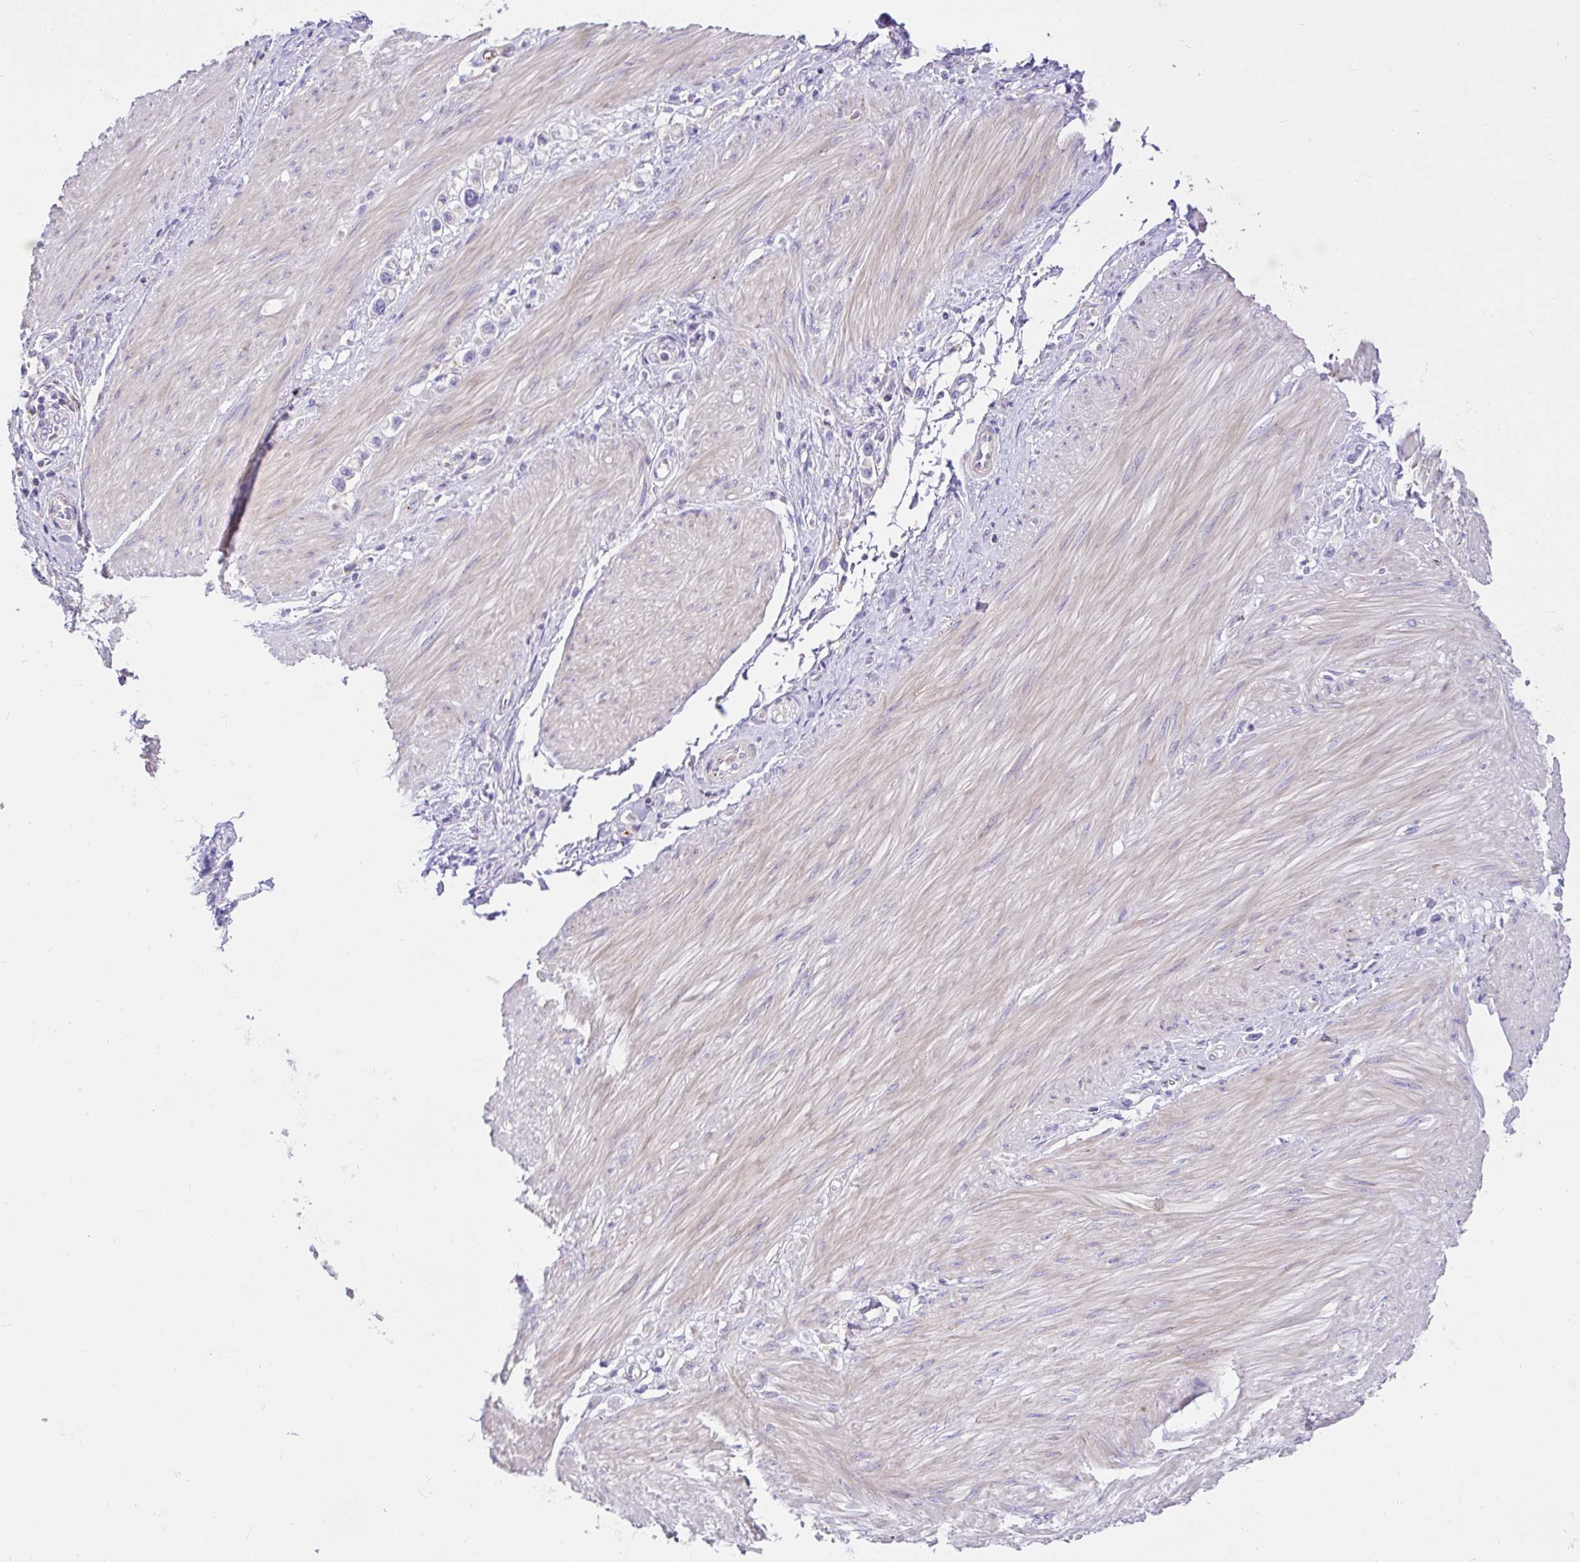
{"staining": {"intensity": "negative", "quantity": "none", "location": "none"}, "tissue": "stomach cancer", "cell_type": "Tumor cells", "image_type": "cancer", "snomed": [{"axis": "morphology", "description": "Adenocarcinoma, NOS"}, {"axis": "topography", "description": "Stomach"}], "caption": "This is an immunohistochemistry image of stomach adenocarcinoma. There is no expression in tumor cells.", "gene": "CCDC142", "patient": {"sex": "female", "age": 65}}